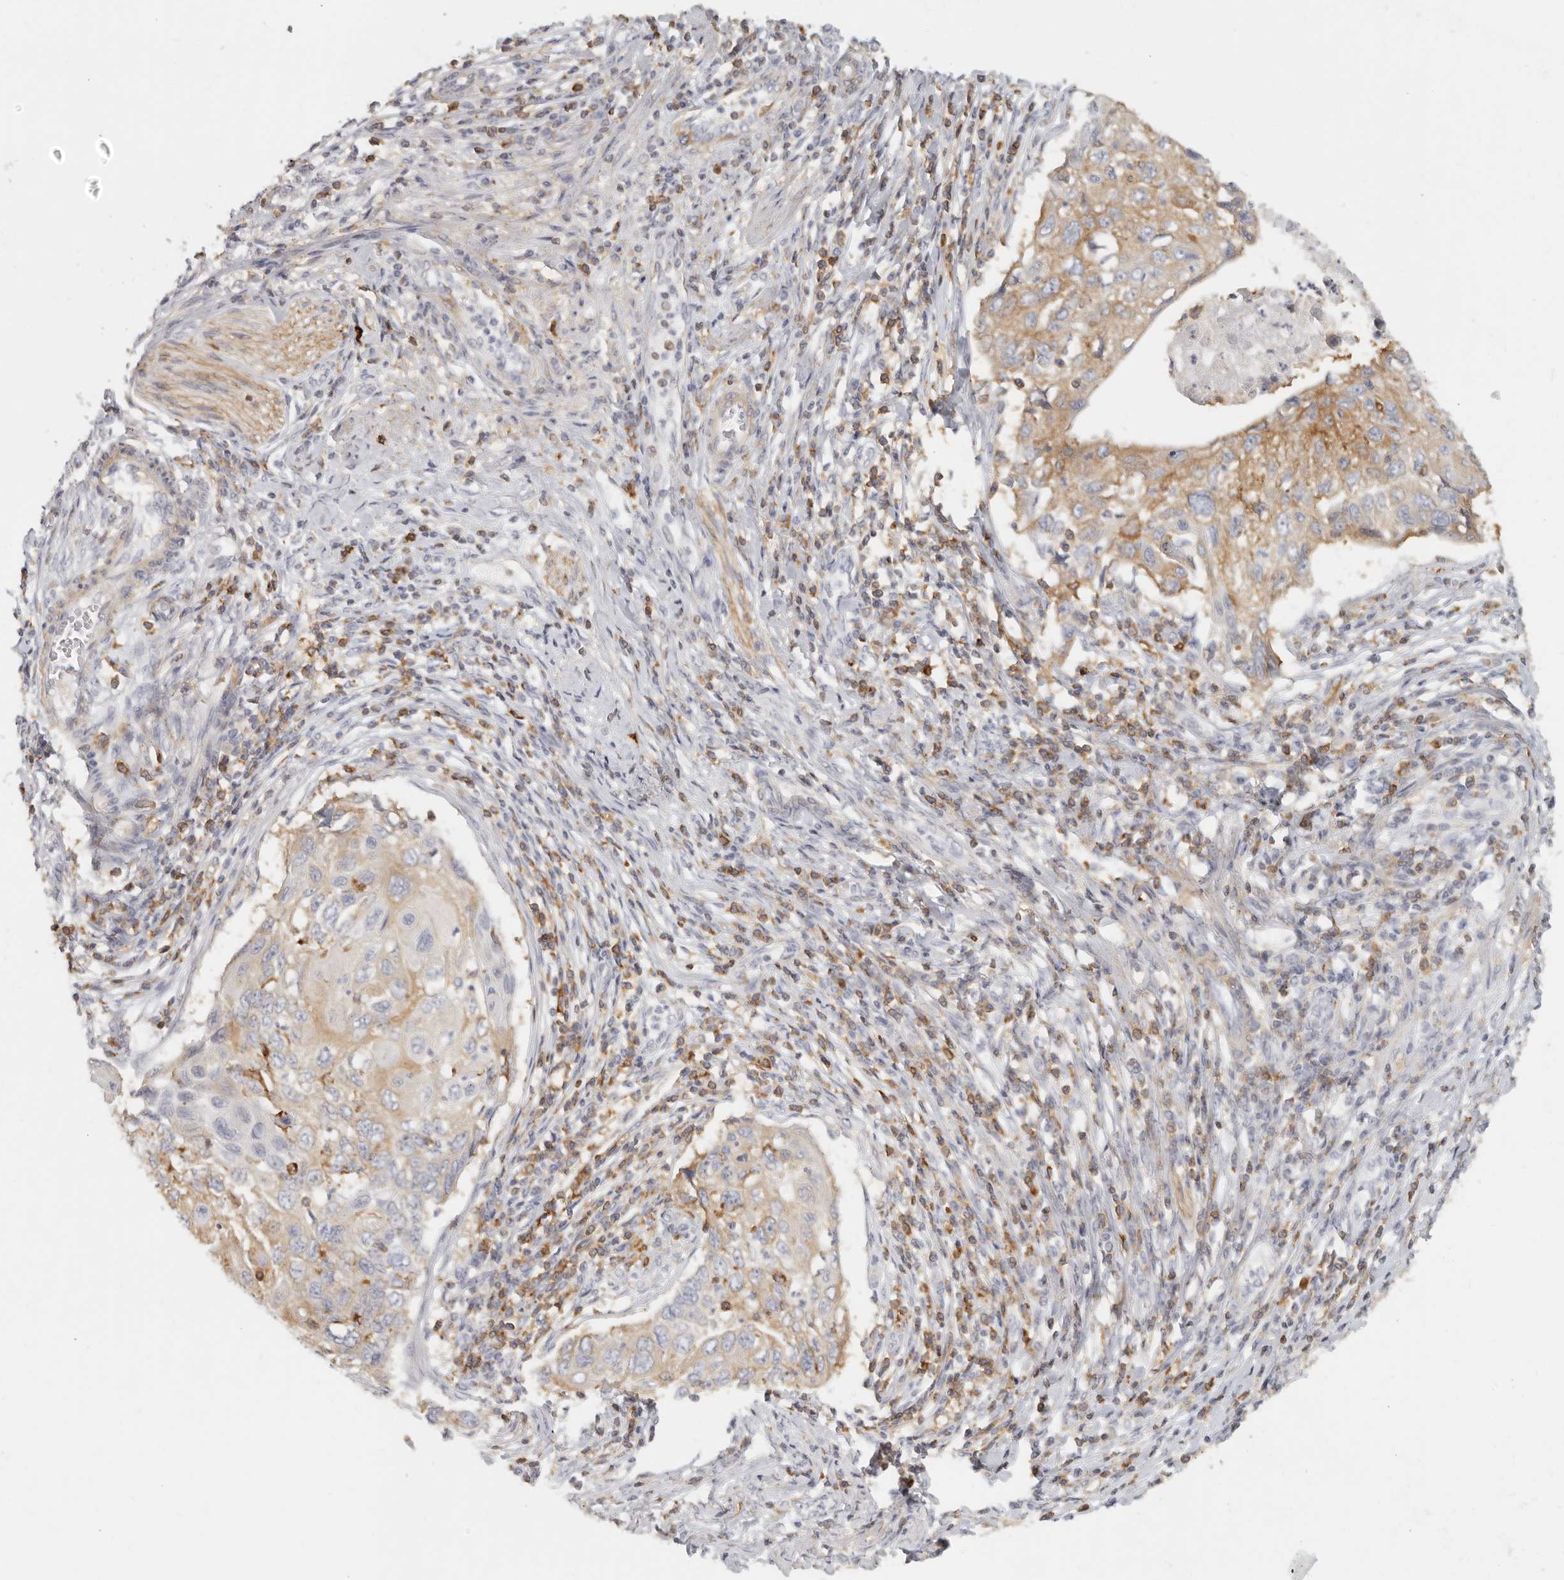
{"staining": {"intensity": "moderate", "quantity": "<25%", "location": "cytoplasmic/membranous"}, "tissue": "cervical cancer", "cell_type": "Tumor cells", "image_type": "cancer", "snomed": [{"axis": "morphology", "description": "Squamous cell carcinoma, NOS"}, {"axis": "topography", "description": "Cervix"}], "caption": "Cervical cancer was stained to show a protein in brown. There is low levels of moderate cytoplasmic/membranous expression in approximately <25% of tumor cells.", "gene": "NIBAN1", "patient": {"sex": "female", "age": 70}}